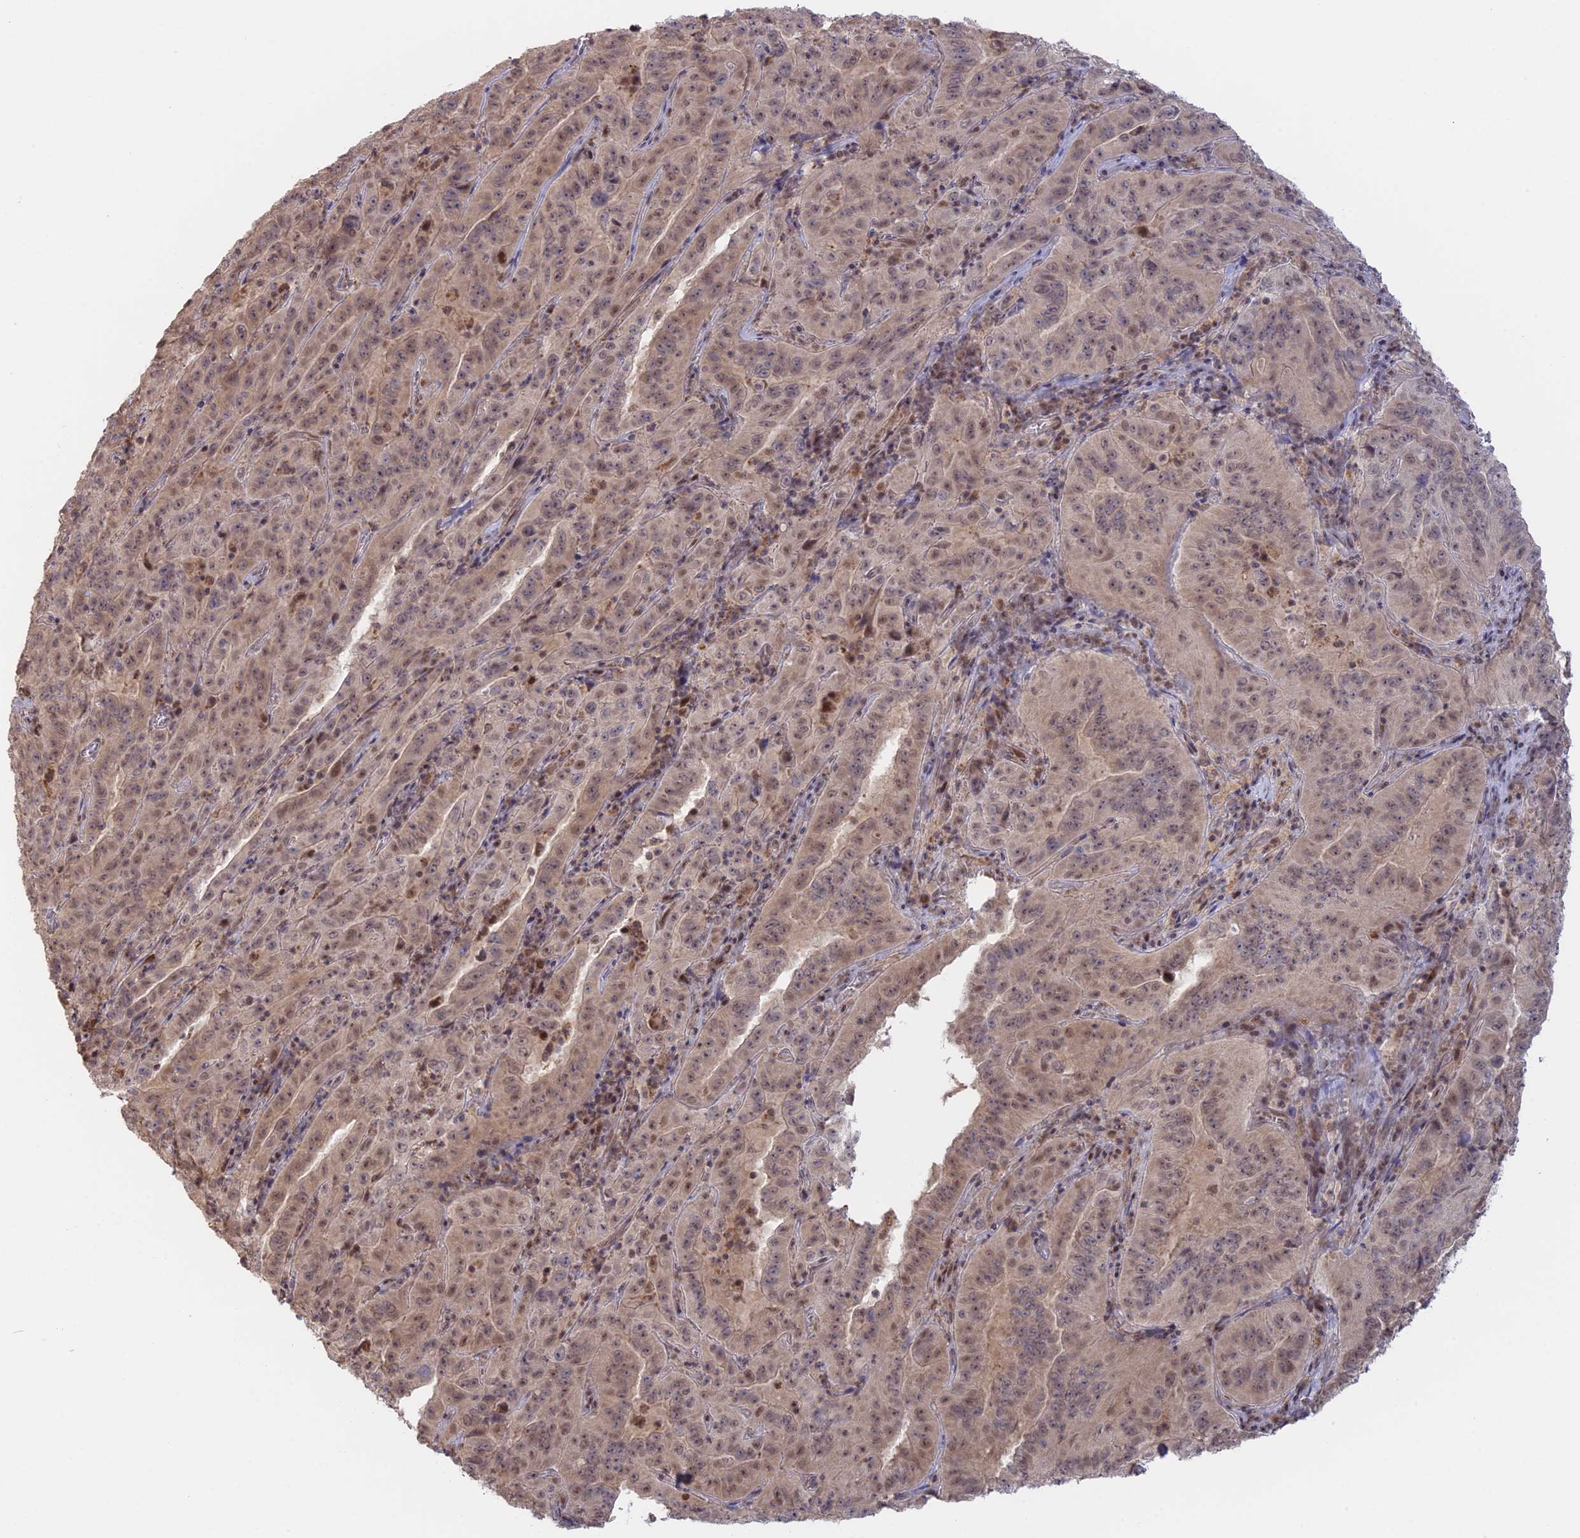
{"staining": {"intensity": "moderate", "quantity": "<25%", "location": "nuclear"}, "tissue": "pancreatic cancer", "cell_type": "Tumor cells", "image_type": "cancer", "snomed": [{"axis": "morphology", "description": "Adenocarcinoma, NOS"}, {"axis": "topography", "description": "Pancreas"}], "caption": "Pancreatic adenocarcinoma was stained to show a protein in brown. There is low levels of moderate nuclear staining in about <25% of tumor cells. (DAB (3,3'-diaminobenzidine) = brown stain, brightfield microscopy at high magnification).", "gene": "GSKIP", "patient": {"sex": "male", "age": 63}}